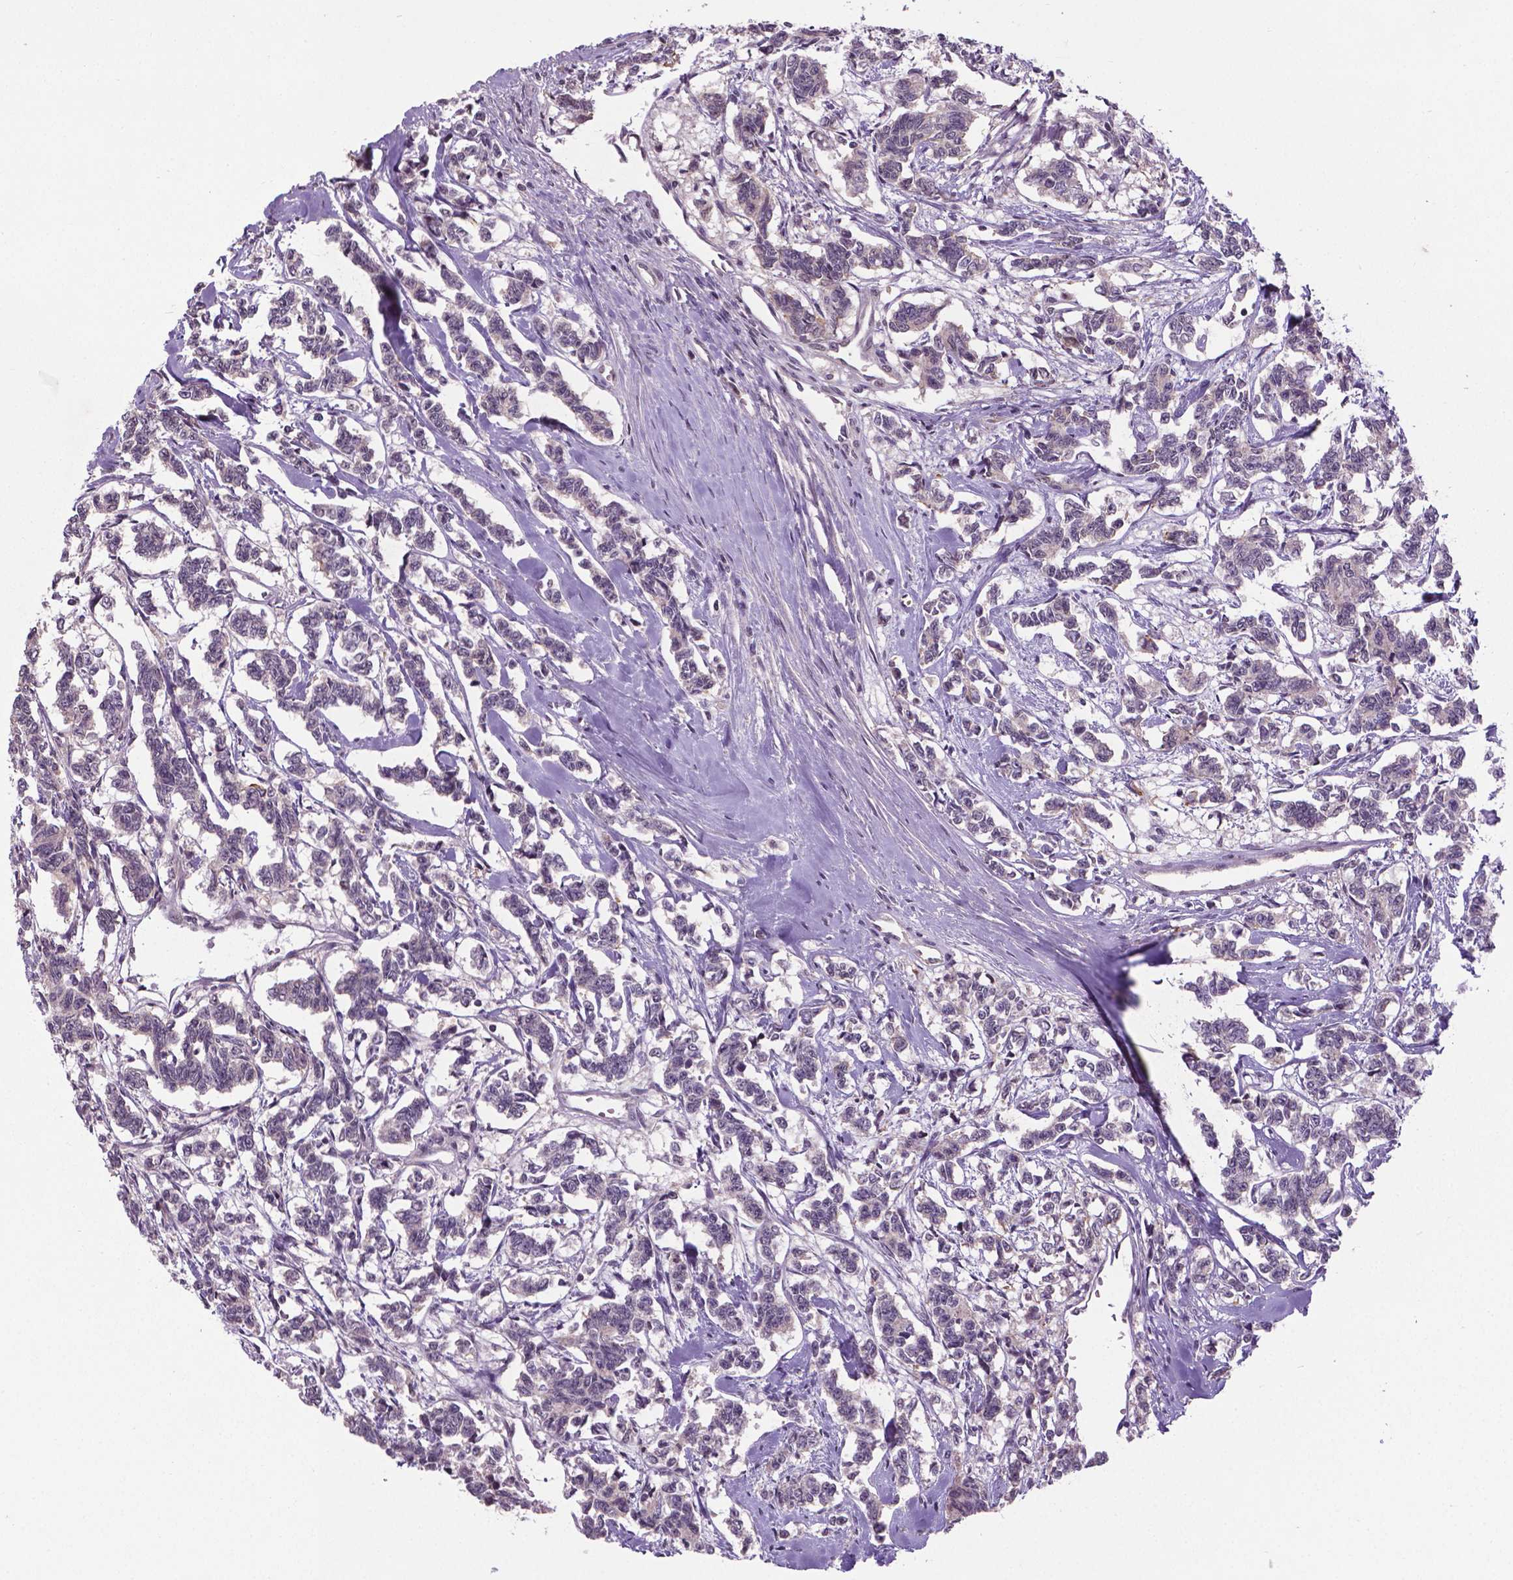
{"staining": {"intensity": "negative", "quantity": "none", "location": "none"}, "tissue": "carcinoid", "cell_type": "Tumor cells", "image_type": "cancer", "snomed": [{"axis": "morphology", "description": "Carcinoid, malignant, NOS"}, {"axis": "topography", "description": "Kidney"}], "caption": "Immunohistochemistry (IHC) histopathology image of human carcinoid (malignant) stained for a protein (brown), which reveals no expression in tumor cells.", "gene": "ANKRD54", "patient": {"sex": "female", "age": 41}}